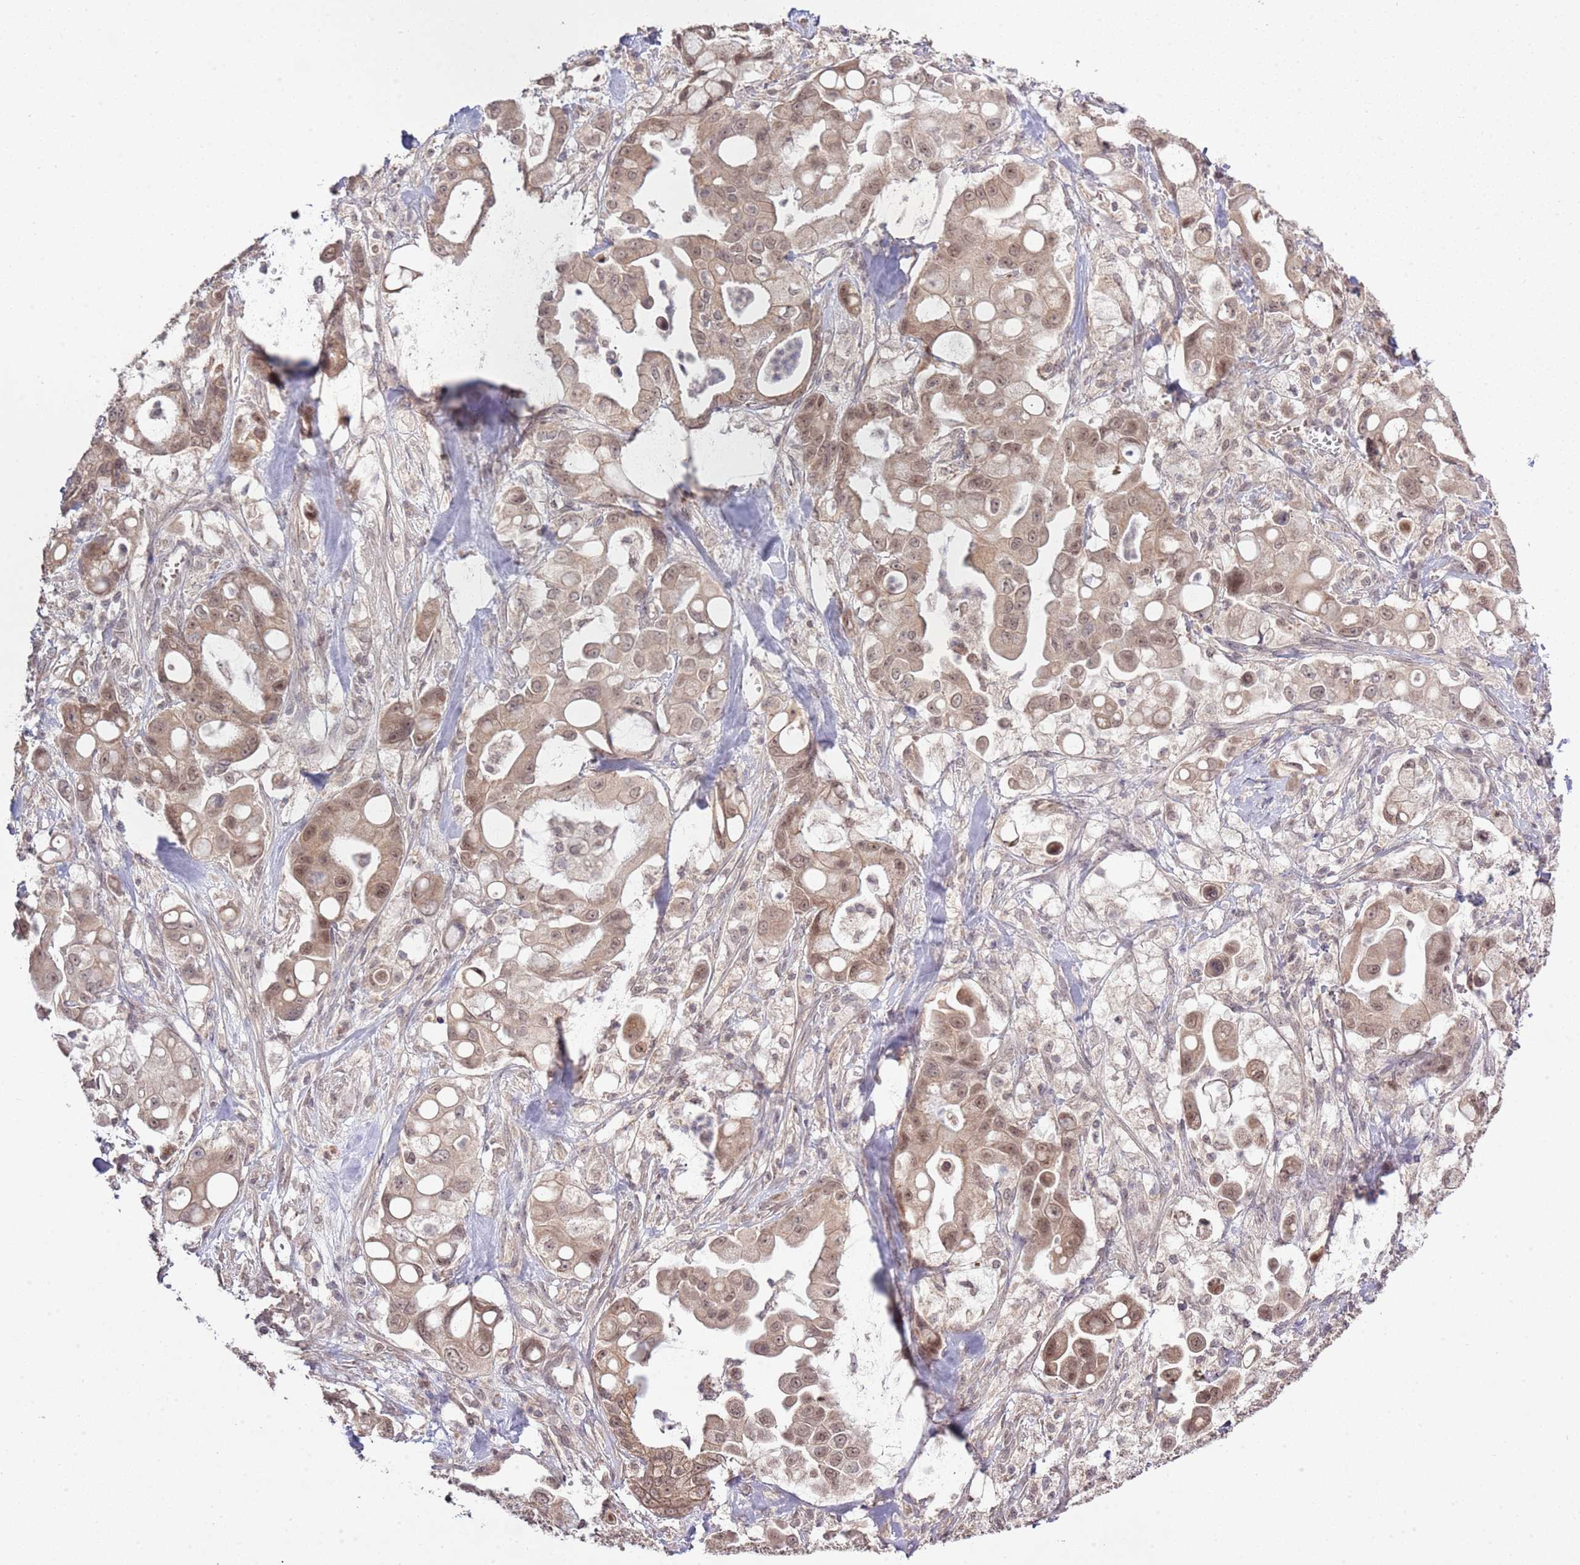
{"staining": {"intensity": "moderate", "quantity": ">75%", "location": "cytoplasmic/membranous,nuclear"}, "tissue": "pancreatic cancer", "cell_type": "Tumor cells", "image_type": "cancer", "snomed": [{"axis": "morphology", "description": "Adenocarcinoma, NOS"}, {"axis": "topography", "description": "Pancreas"}], "caption": "Human pancreatic cancer (adenocarcinoma) stained with a protein marker exhibits moderate staining in tumor cells.", "gene": "IVD", "patient": {"sex": "male", "age": 68}}